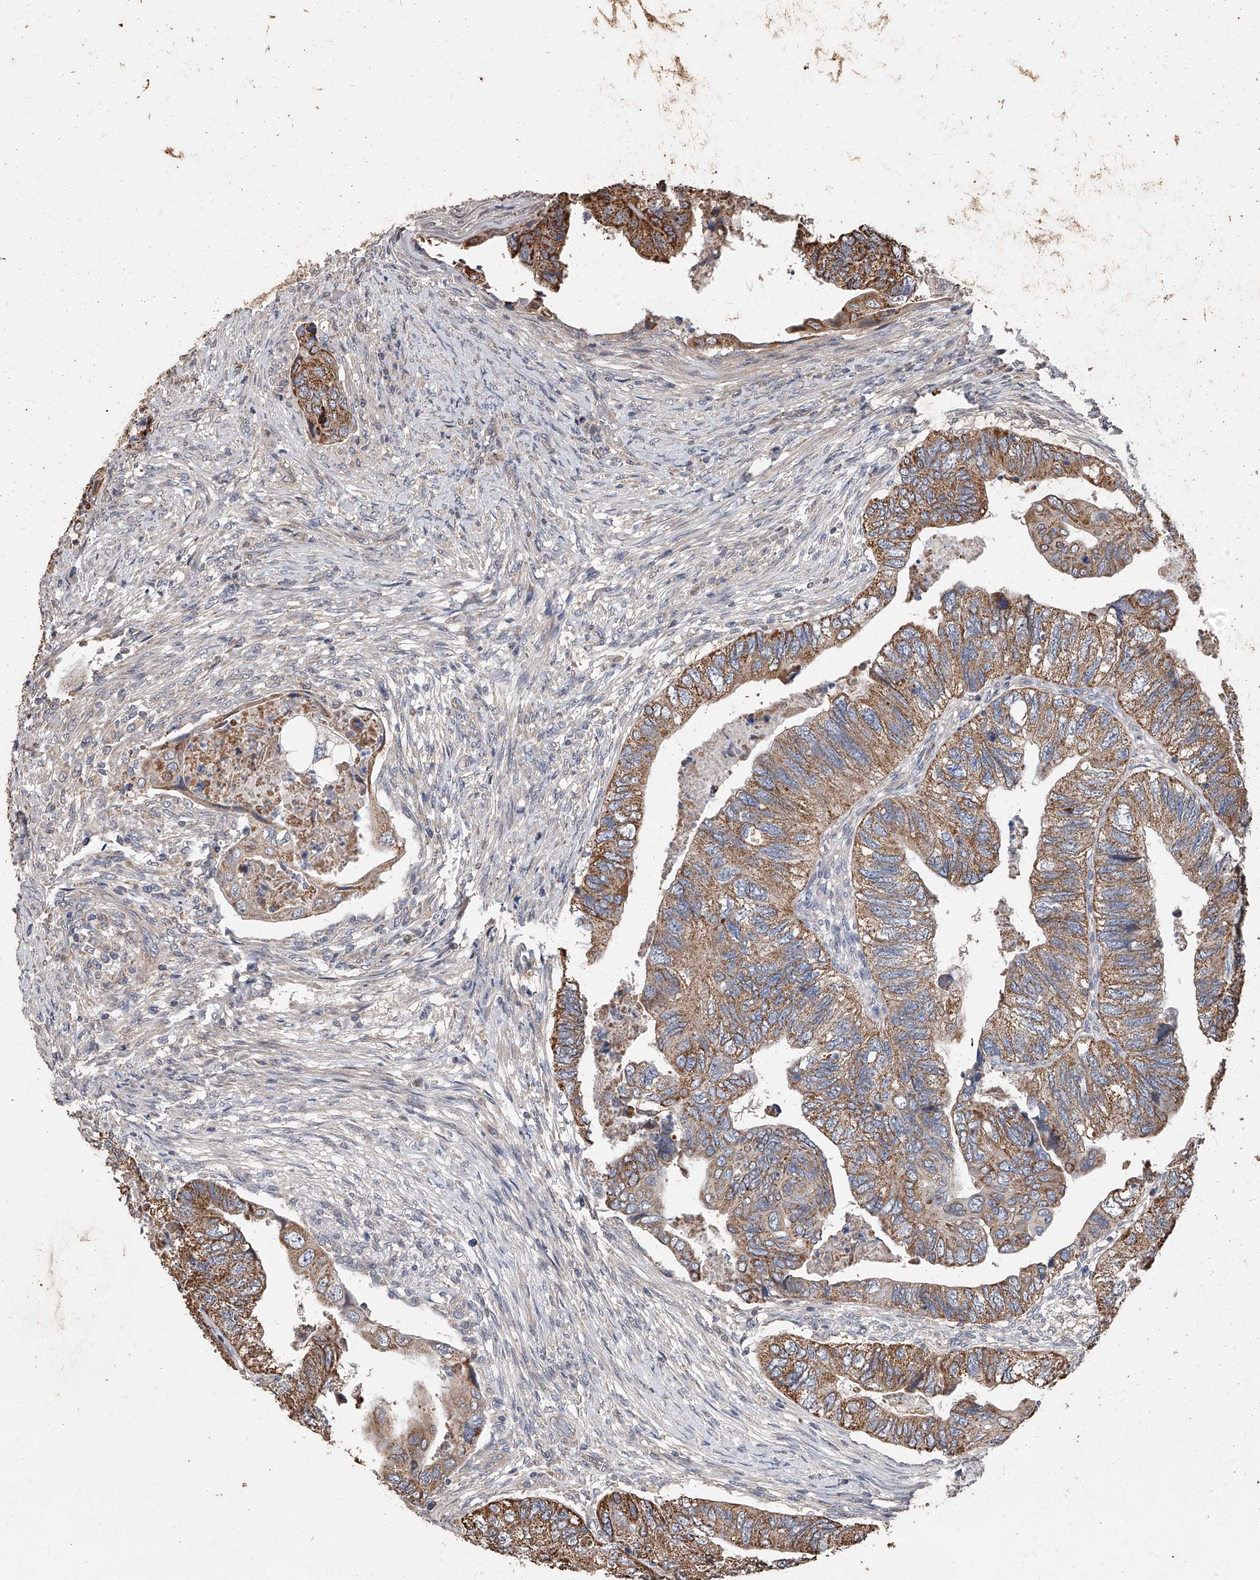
{"staining": {"intensity": "moderate", "quantity": ">75%", "location": "cytoplasmic/membranous"}, "tissue": "colorectal cancer", "cell_type": "Tumor cells", "image_type": "cancer", "snomed": [{"axis": "morphology", "description": "Adenocarcinoma, NOS"}, {"axis": "topography", "description": "Rectum"}], "caption": "Tumor cells reveal medium levels of moderate cytoplasmic/membranous expression in about >75% of cells in adenocarcinoma (colorectal). (brown staining indicates protein expression, while blue staining denotes nuclei).", "gene": "LTV1", "patient": {"sex": "male", "age": 63}}